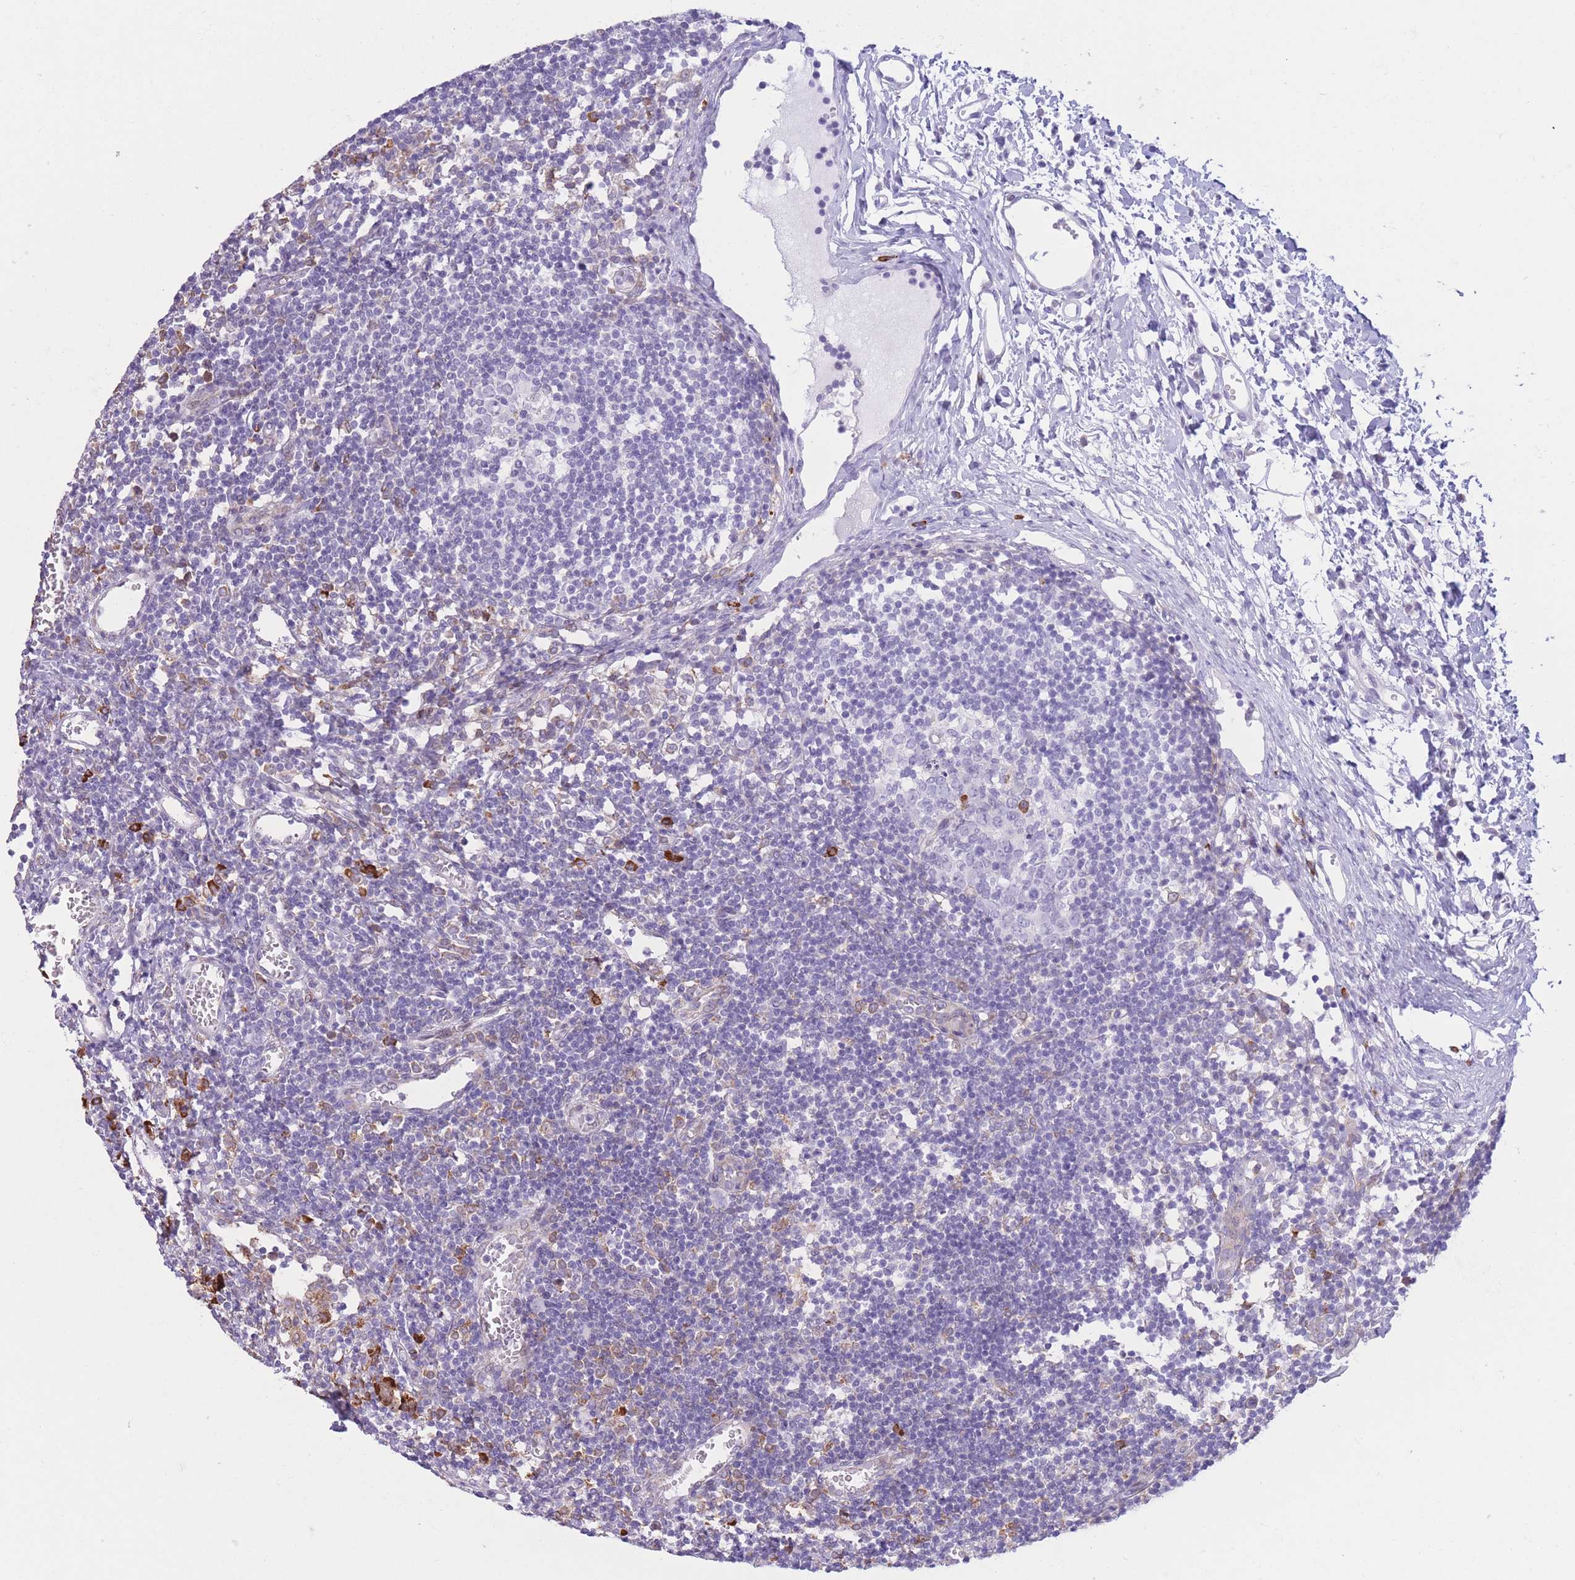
{"staining": {"intensity": "negative", "quantity": "none", "location": "none"}, "tissue": "lymph node", "cell_type": "Germinal center cells", "image_type": "normal", "snomed": [{"axis": "morphology", "description": "Normal tissue, NOS"}, {"axis": "topography", "description": "Lymph node"}], "caption": "Germinal center cells show no significant staining in unremarkable lymph node. Nuclei are stained in blue.", "gene": "MYDGF", "patient": {"sex": "female", "age": 37}}